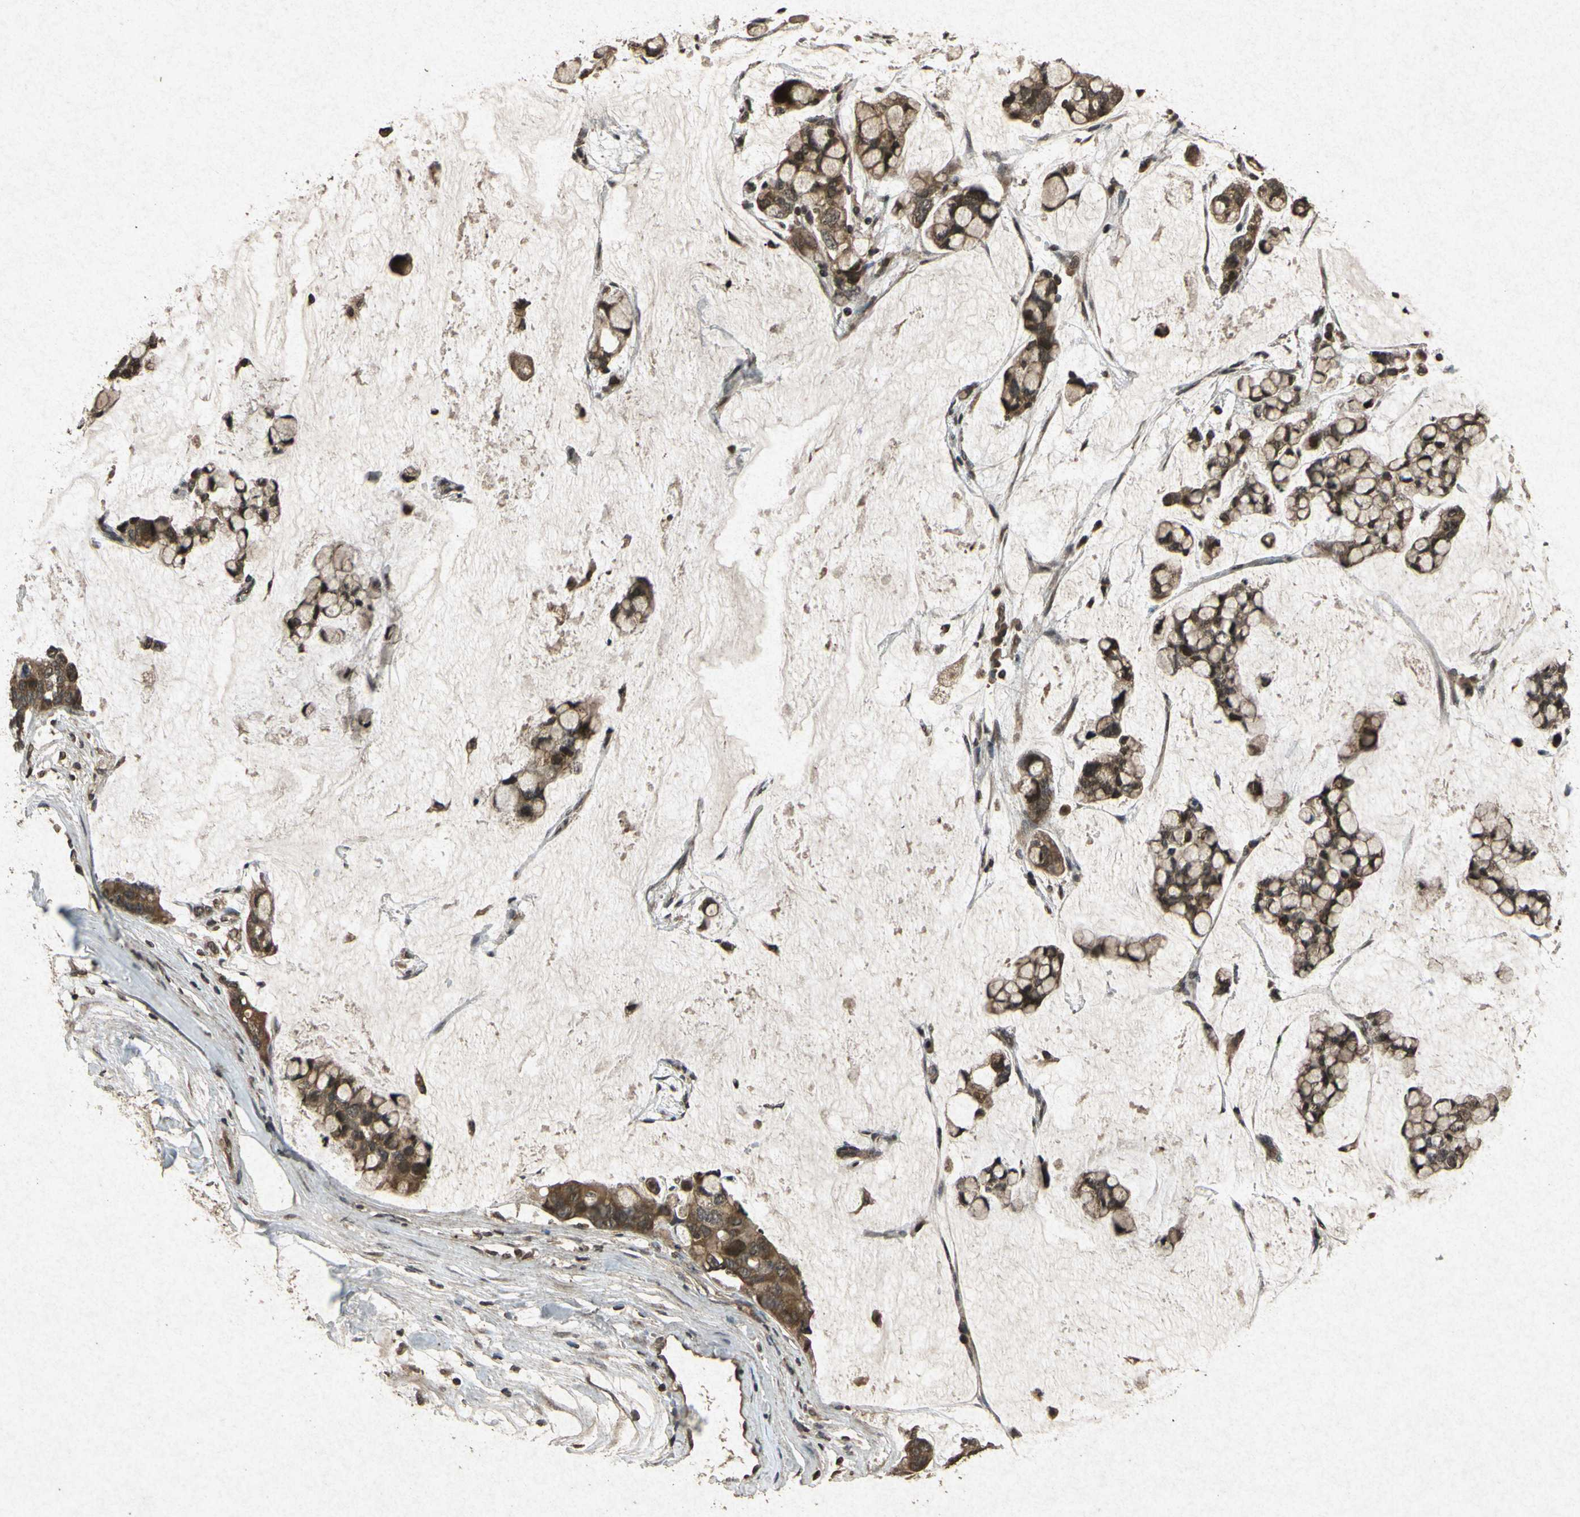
{"staining": {"intensity": "strong", "quantity": ">75%", "location": "cytoplasmic/membranous"}, "tissue": "stomach cancer", "cell_type": "Tumor cells", "image_type": "cancer", "snomed": [{"axis": "morphology", "description": "Adenocarcinoma, NOS"}, {"axis": "topography", "description": "Stomach, lower"}], "caption": "Stomach adenocarcinoma stained with immunohistochemistry (IHC) demonstrates strong cytoplasmic/membranous expression in about >75% of tumor cells.", "gene": "ATP6V1H", "patient": {"sex": "male", "age": 84}}